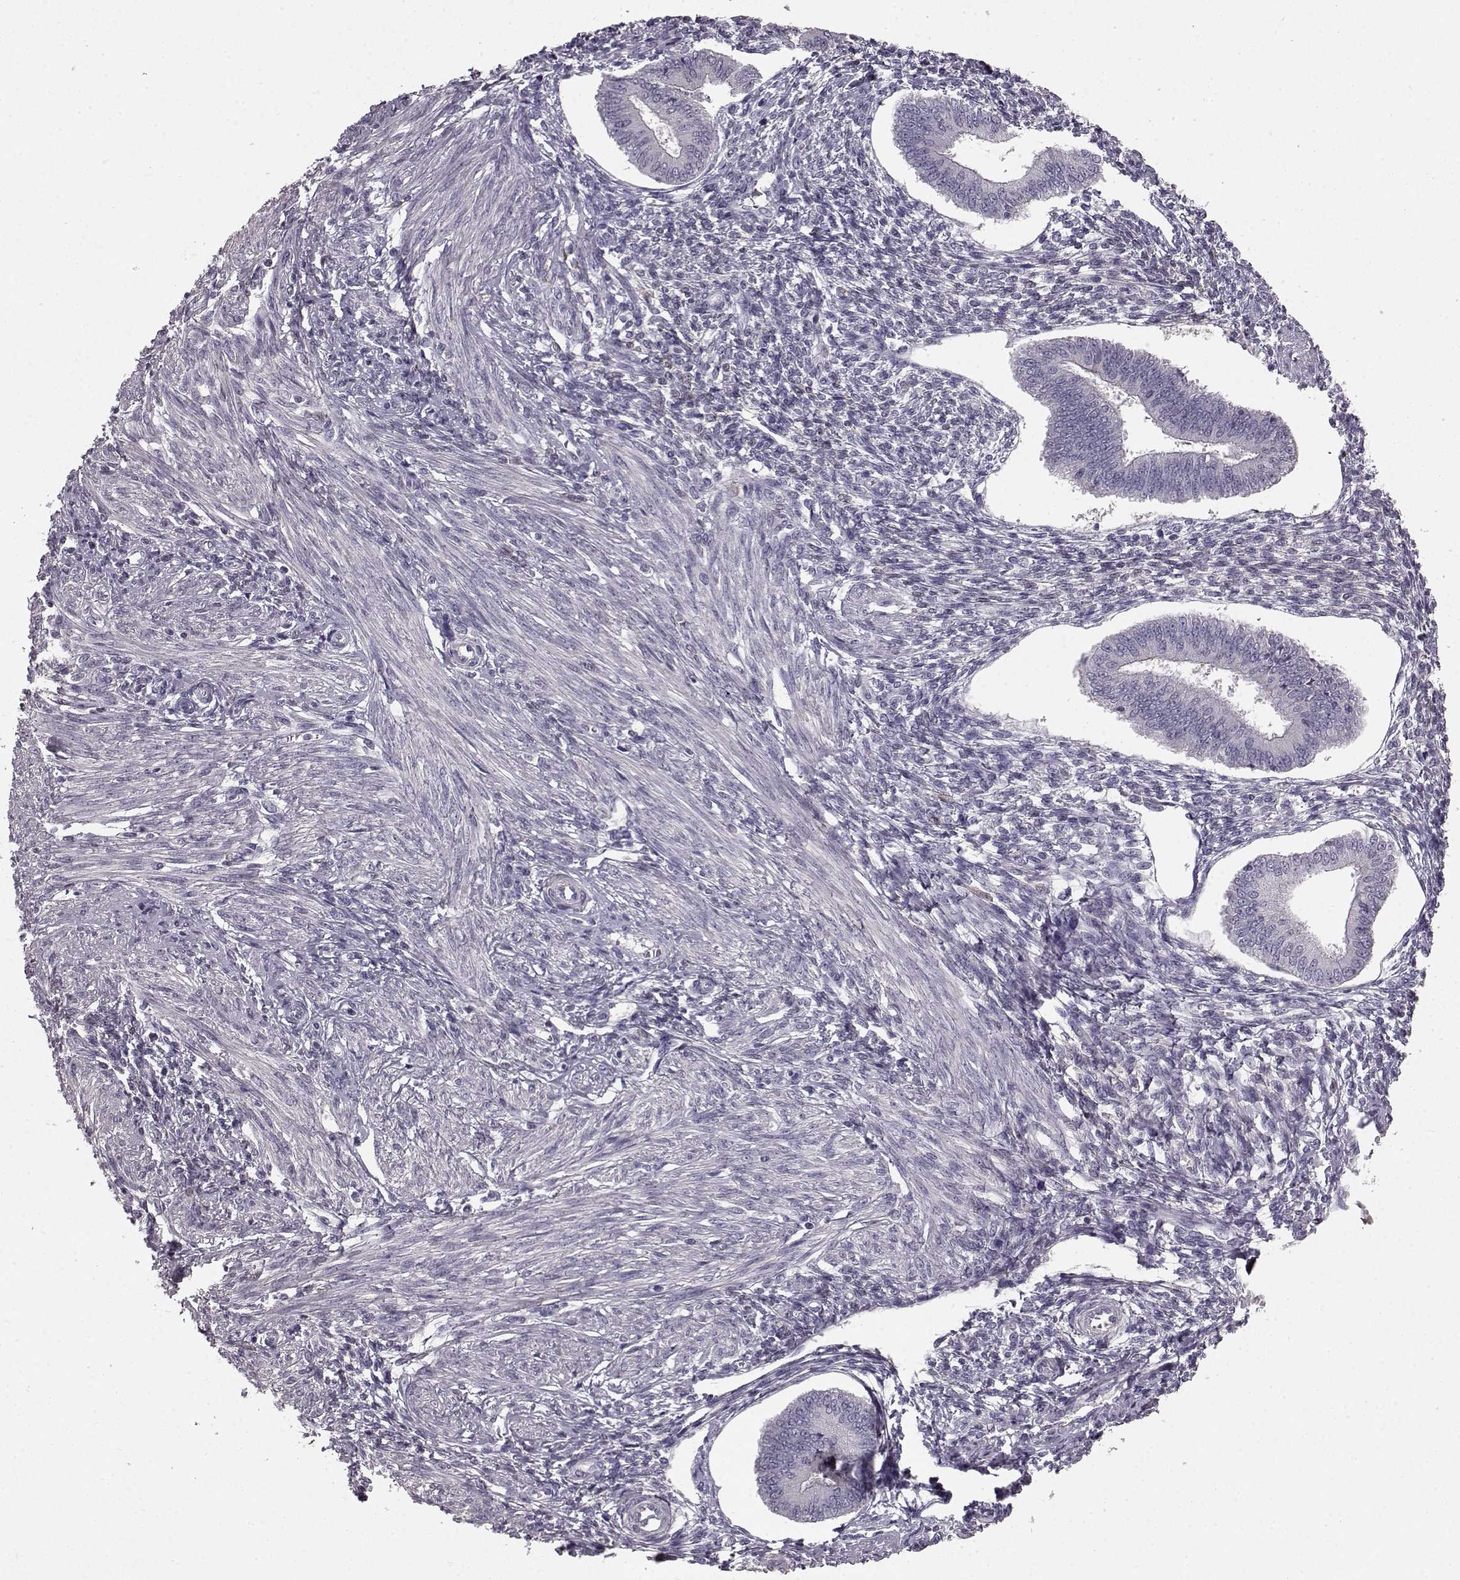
{"staining": {"intensity": "negative", "quantity": "none", "location": "none"}, "tissue": "endometrium", "cell_type": "Cells in endometrial stroma", "image_type": "normal", "snomed": [{"axis": "morphology", "description": "Normal tissue, NOS"}, {"axis": "topography", "description": "Endometrium"}], "caption": "Immunohistochemical staining of unremarkable endometrium shows no significant staining in cells in endometrial stroma.", "gene": "KRT81", "patient": {"sex": "female", "age": 42}}